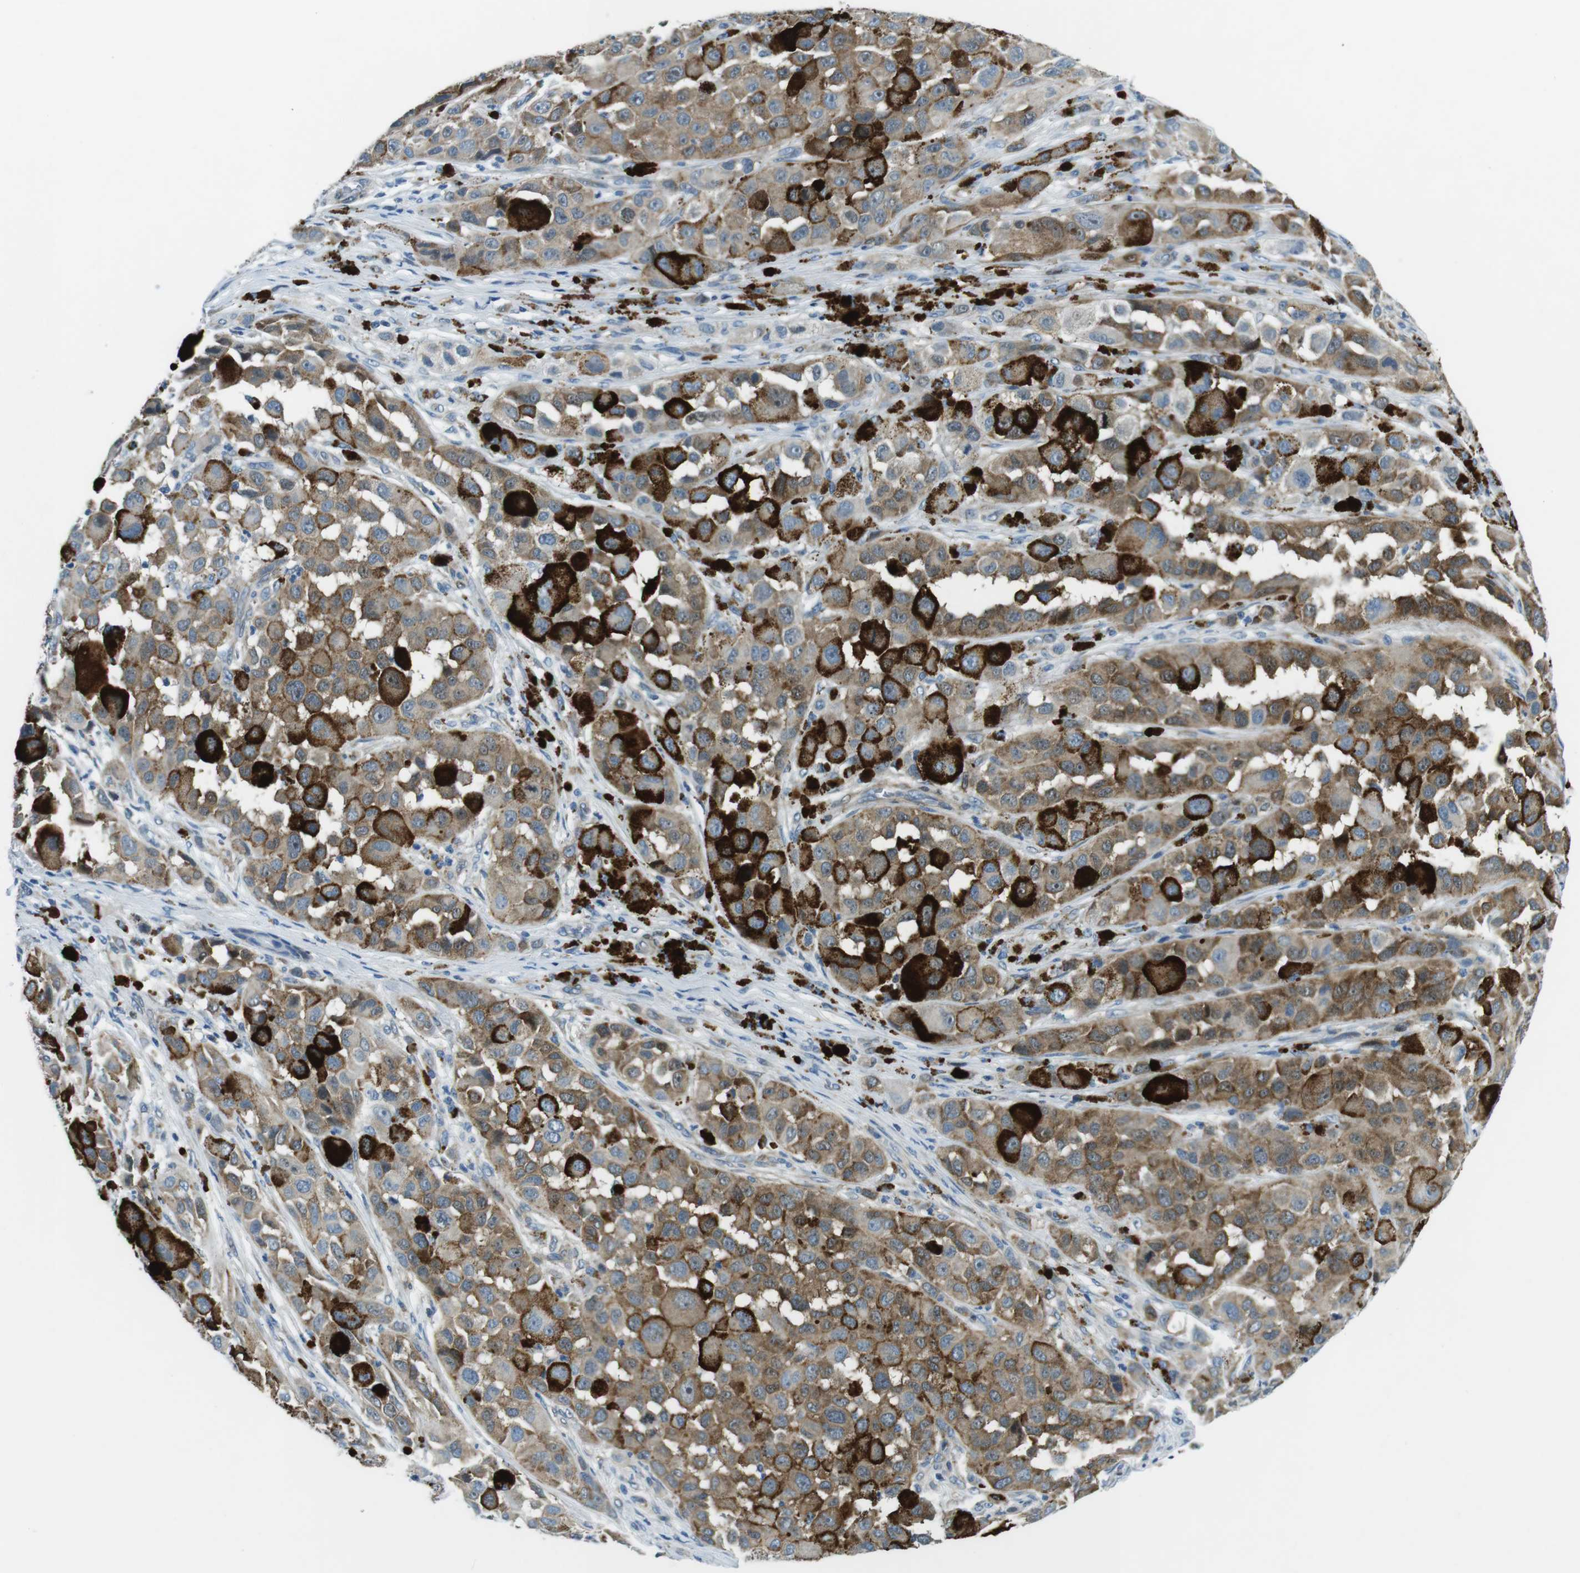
{"staining": {"intensity": "moderate", "quantity": ">75%", "location": "cytoplasmic/membranous"}, "tissue": "melanoma", "cell_type": "Tumor cells", "image_type": "cancer", "snomed": [{"axis": "morphology", "description": "Malignant melanoma, NOS"}, {"axis": "topography", "description": "Skin"}], "caption": "This image shows malignant melanoma stained with IHC to label a protein in brown. The cytoplasmic/membranous of tumor cells show moderate positivity for the protein. Nuclei are counter-stained blue.", "gene": "PHLDA1", "patient": {"sex": "male", "age": 96}}